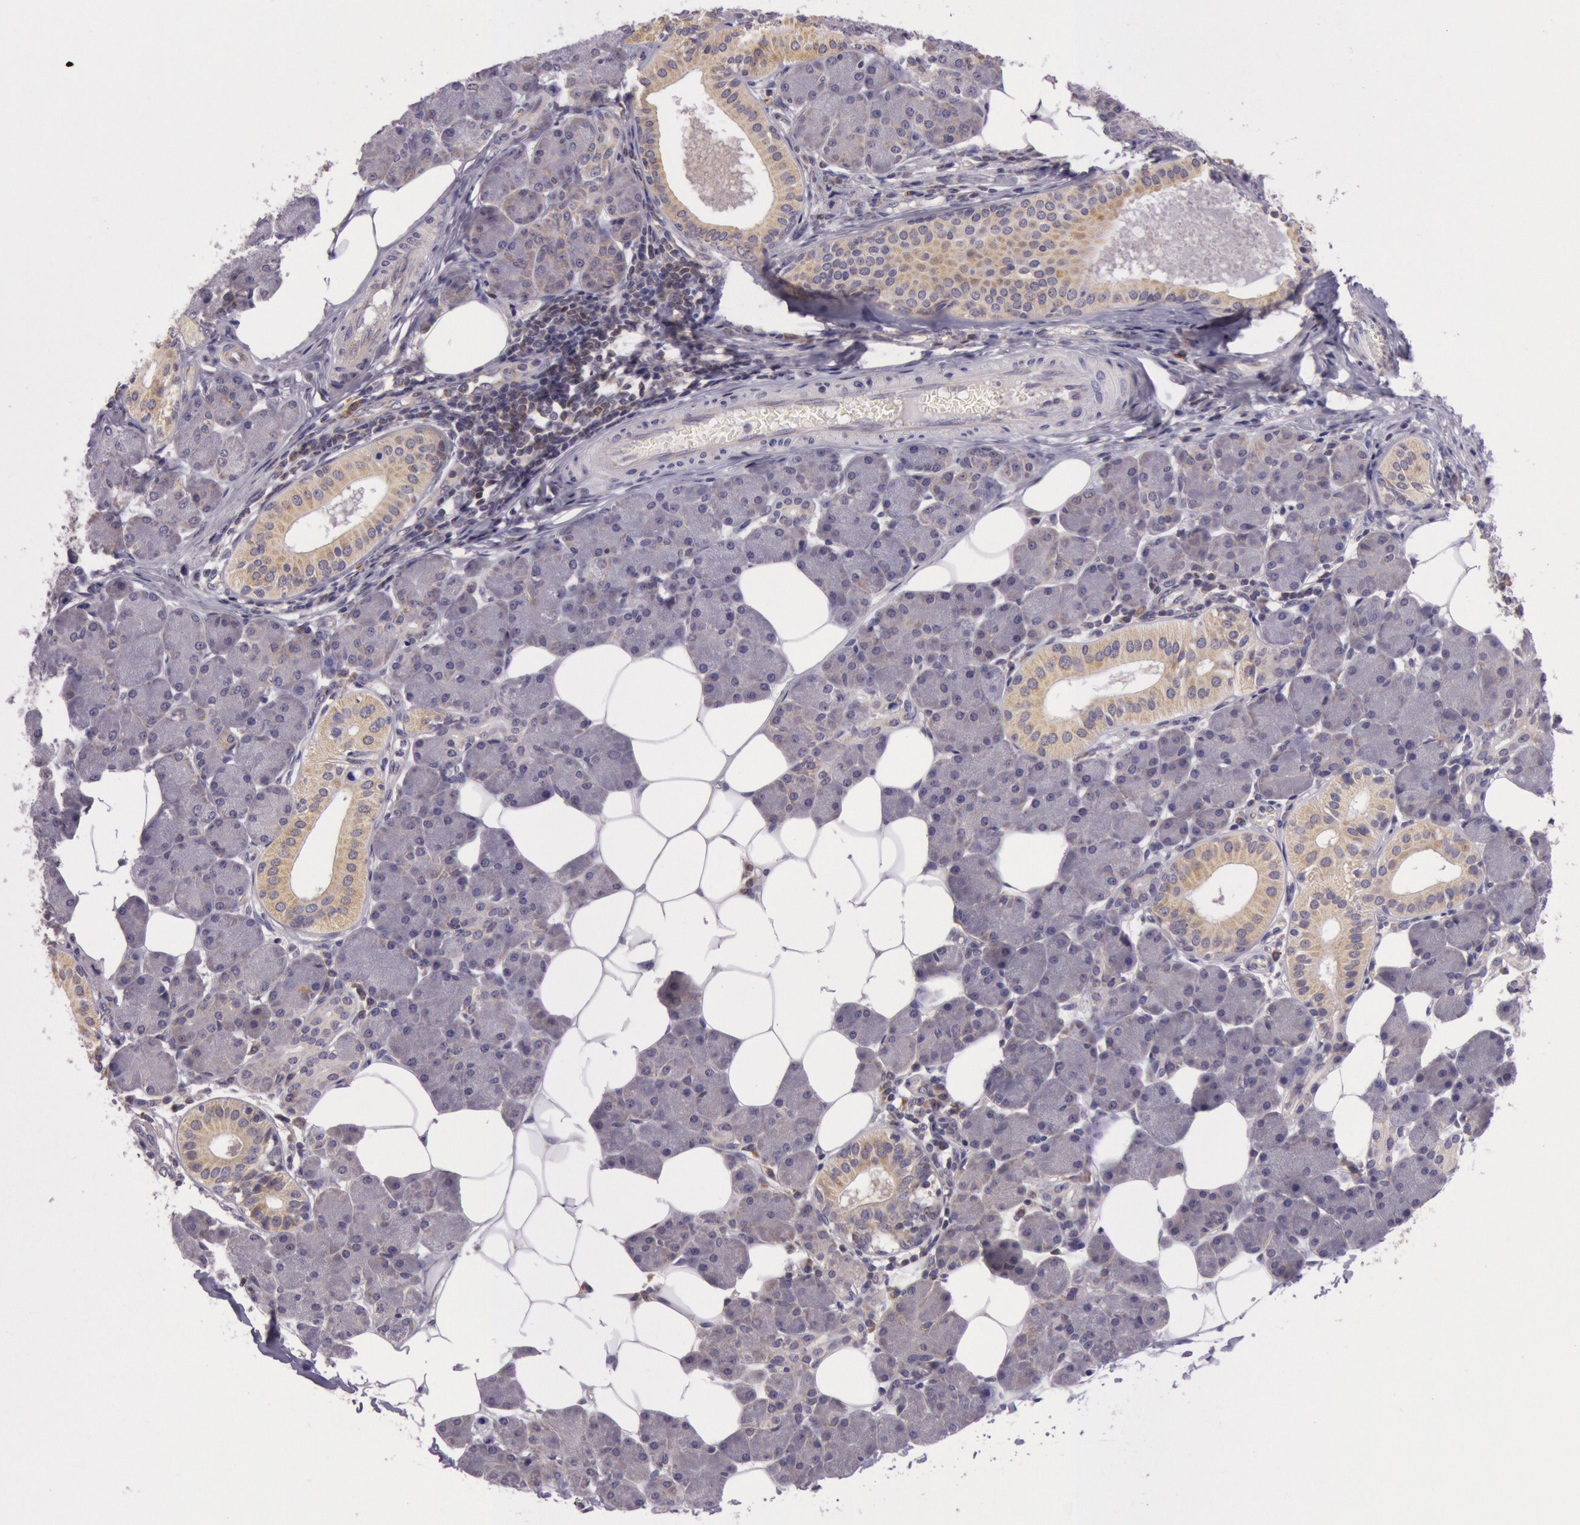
{"staining": {"intensity": "weak", "quantity": "25%-75%", "location": "cytoplasmic/membranous"}, "tissue": "salivary gland", "cell_type": "Glandular cells", "image_type": "normal", "snomed": [{"axis": "morphology", "description": "Normal tissue, NOS"}, {"axis": "morphology", "description": "Adenoma, NOS"}, {"axis": "topography", "description": "Salivary gland"}], "caption": "An image of human salivary gland stained for a protein displays weak cytoplasmic/membranous brown staining in glandular cells. Immunohistochemistry (ihc) stains the protein of interest in brown and the nuclei are stained blue.", "gene": "CDK16", "patient": {"sex": "female", "age": 32}}